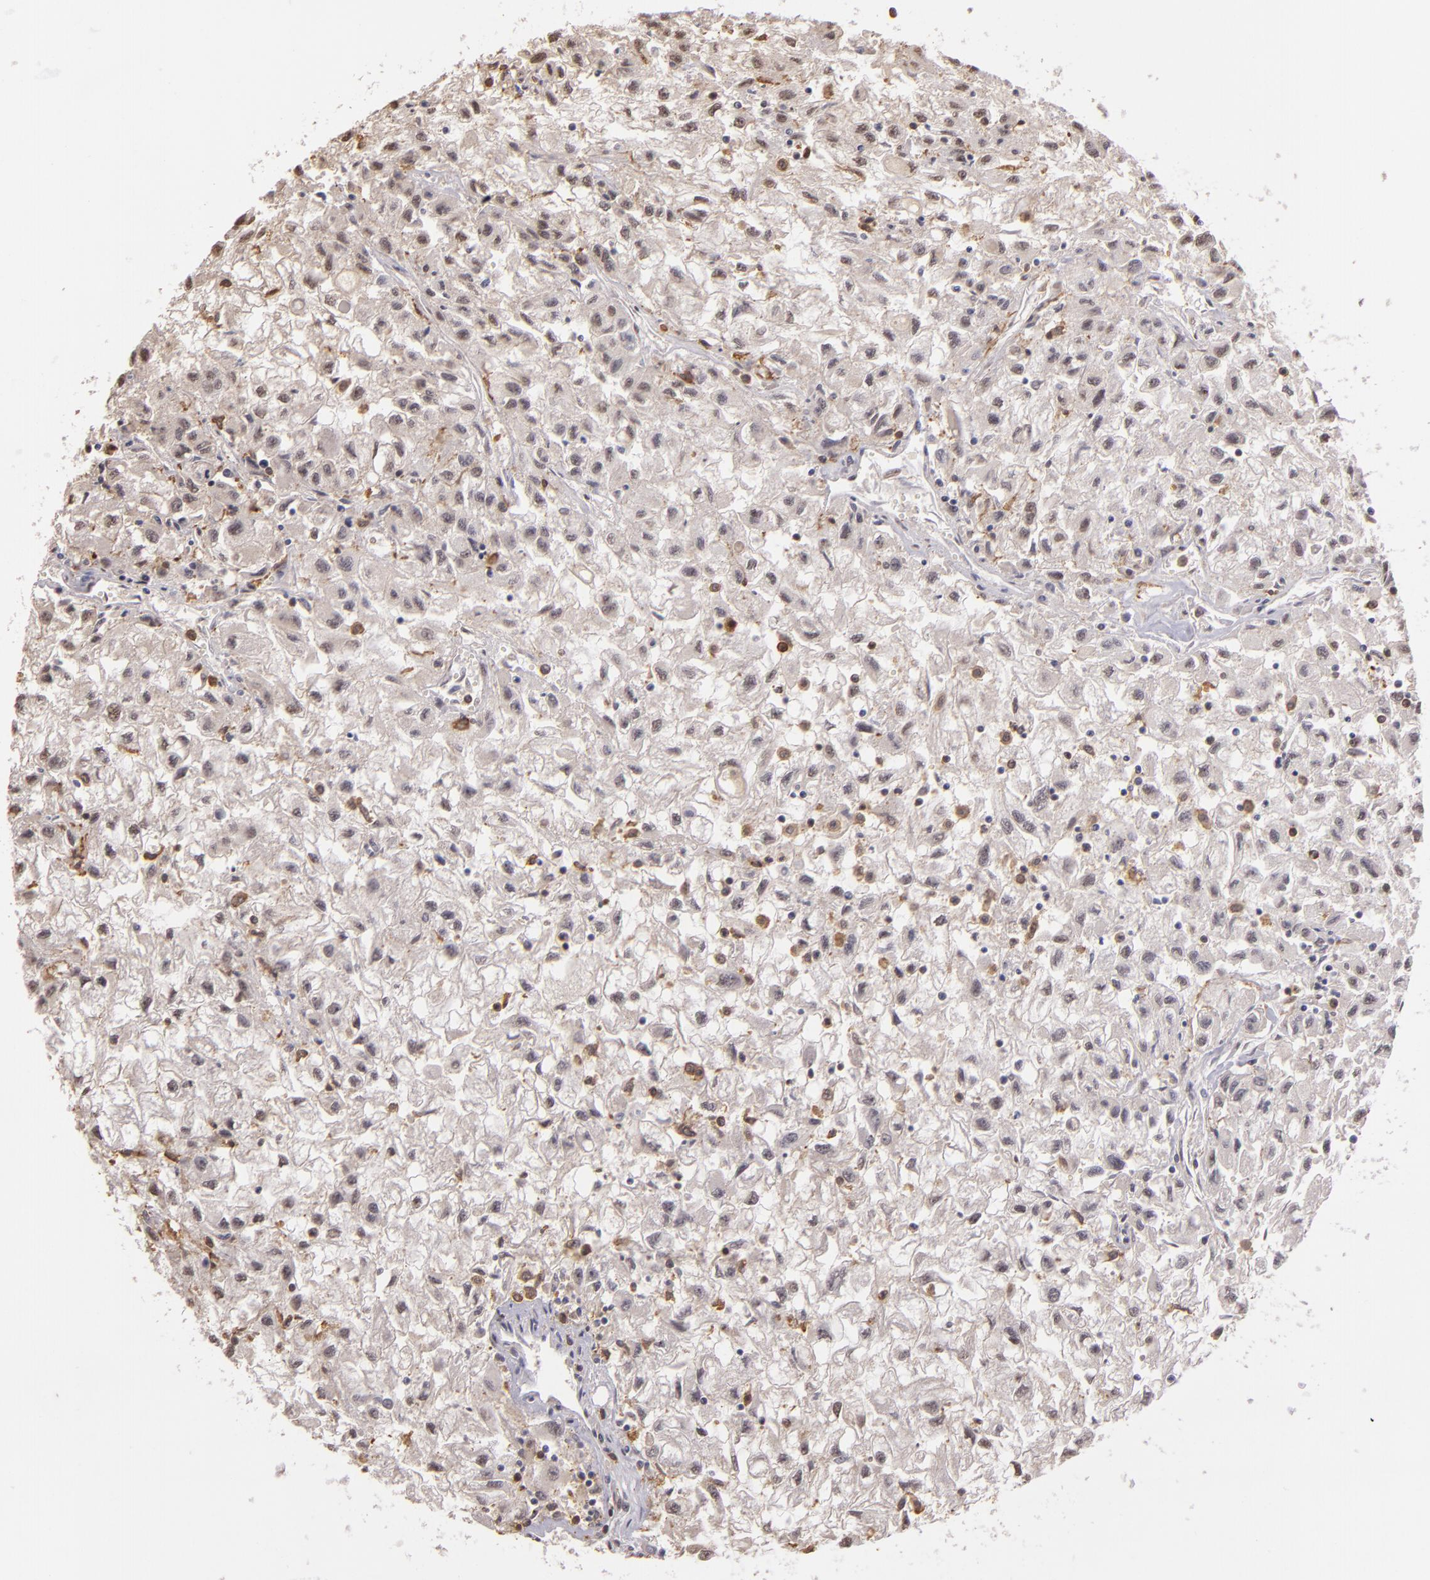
{"staining": {"intensity": "negative", "quantity": "none", "location": "none"}, "tissue": "renal cancer", "cell_type": "Tumor cells", "image_type": "cancer", "snomed": [{"axis": "morphology", "description": "Adenocarcinoma, NOS"}, {"axis": "topography", "description": "Kidney"}], "caption": "The histopathology image reveals no significant staining in tumor cells of renal cancer (adenocarcinoma).", "gene": "ARPC2", "patient": {"sex": "male", "age": 59}}